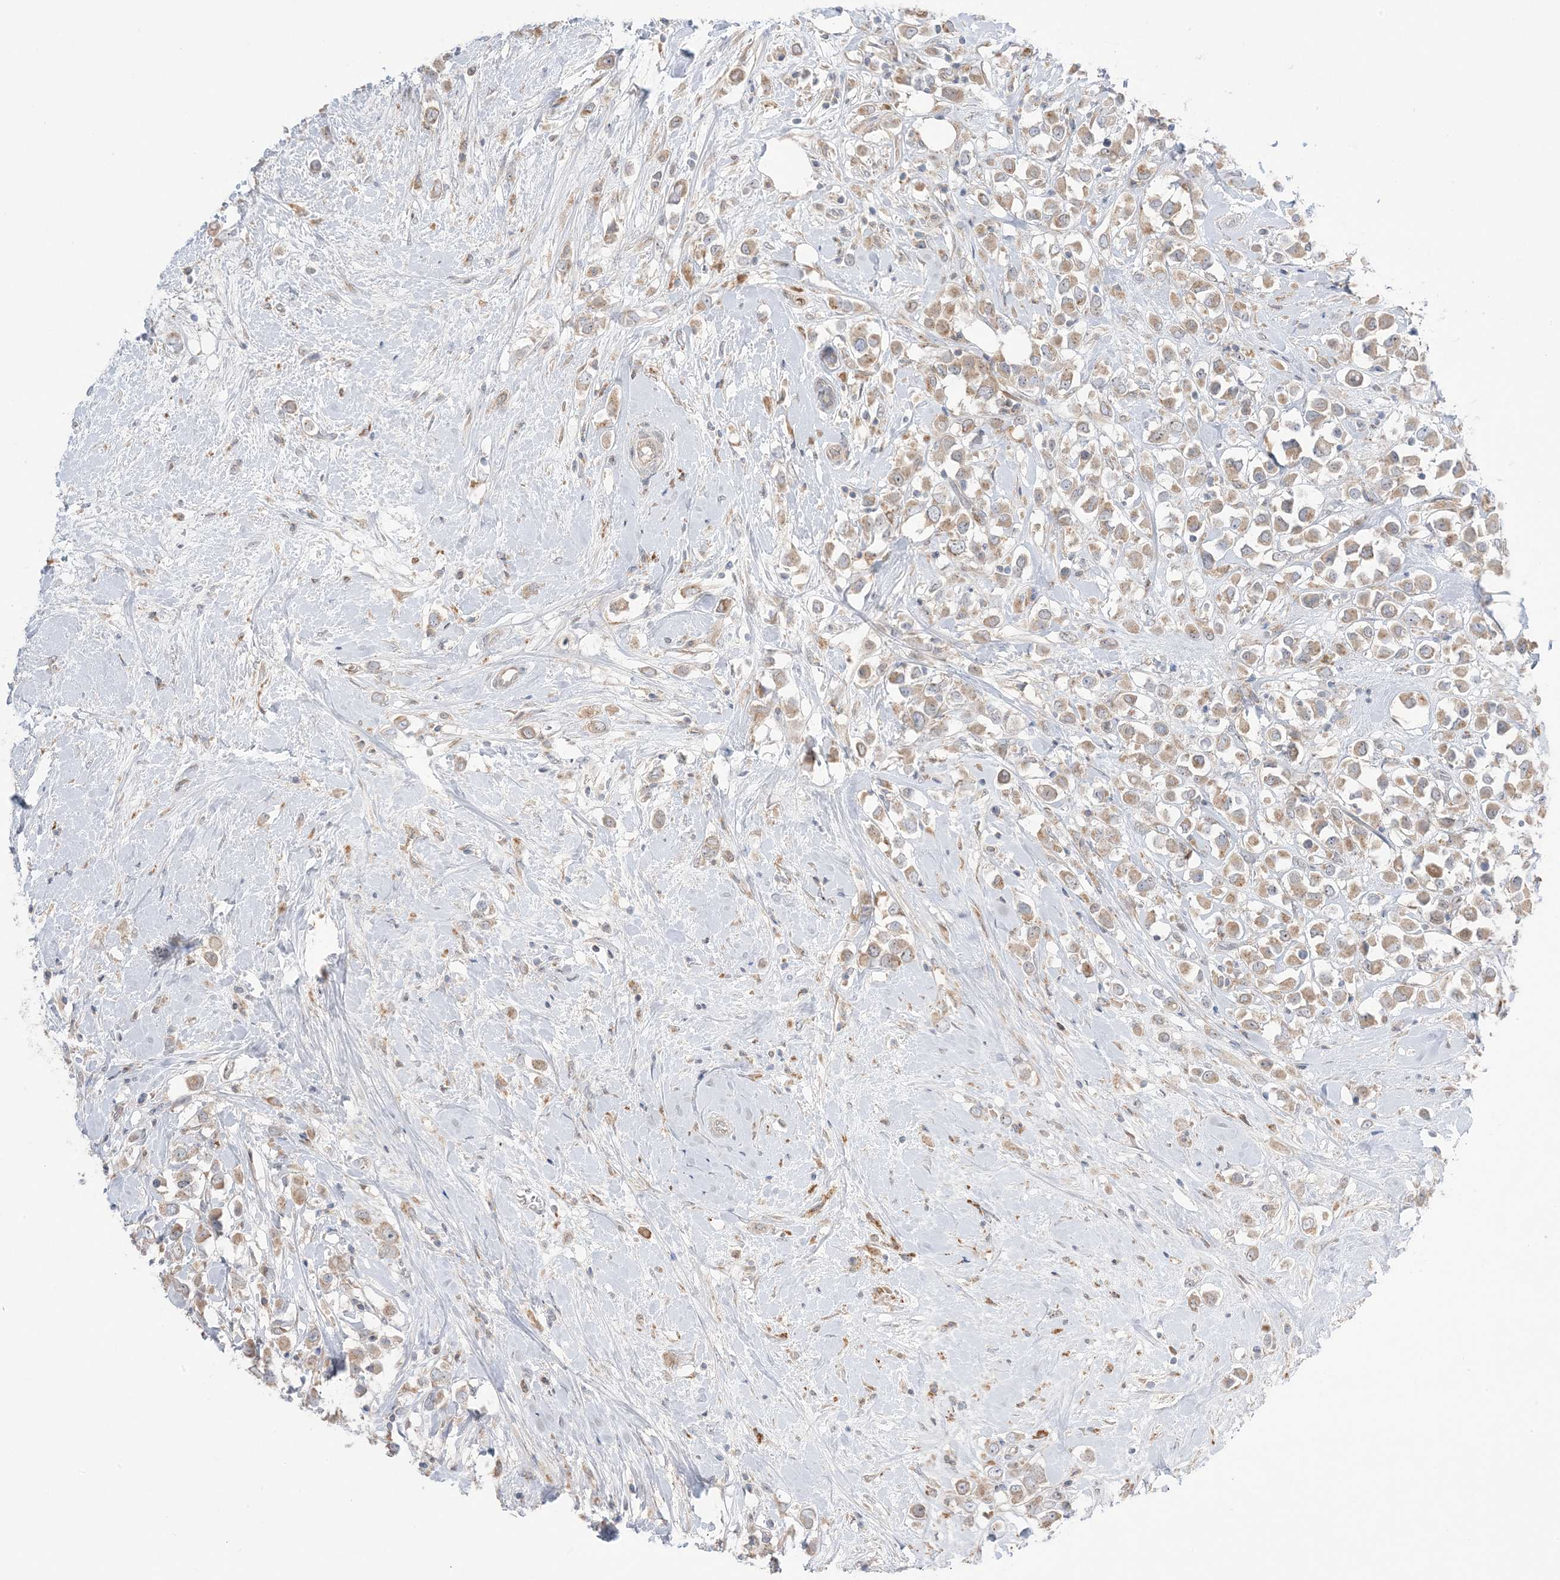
{"staining": {"intensity": "weak", "quantity": ">75%", "location": "cytoplasmic/membranous"}, "tissue": "breast cancer", "cell_type": "Tumor cells", "image_type": "cancer", "snomed": [{"axis": "morphology", "description": "Duct carcinoma"}, {"axis": "topography", "description": "Breast"}], "caption": "IHC micrograph of neoplastic tissue: invasive ductal carcinoma (breast) stained using immunohistochemistry demonstrates low levels of weak protein expression localized specifically in the cytoplasmic/membranous of tumor cells, appearing as a cytoplasmic/membranous brown color.", "gene": "MMGT1", "patient": {"sex": "female", "age": 61}}